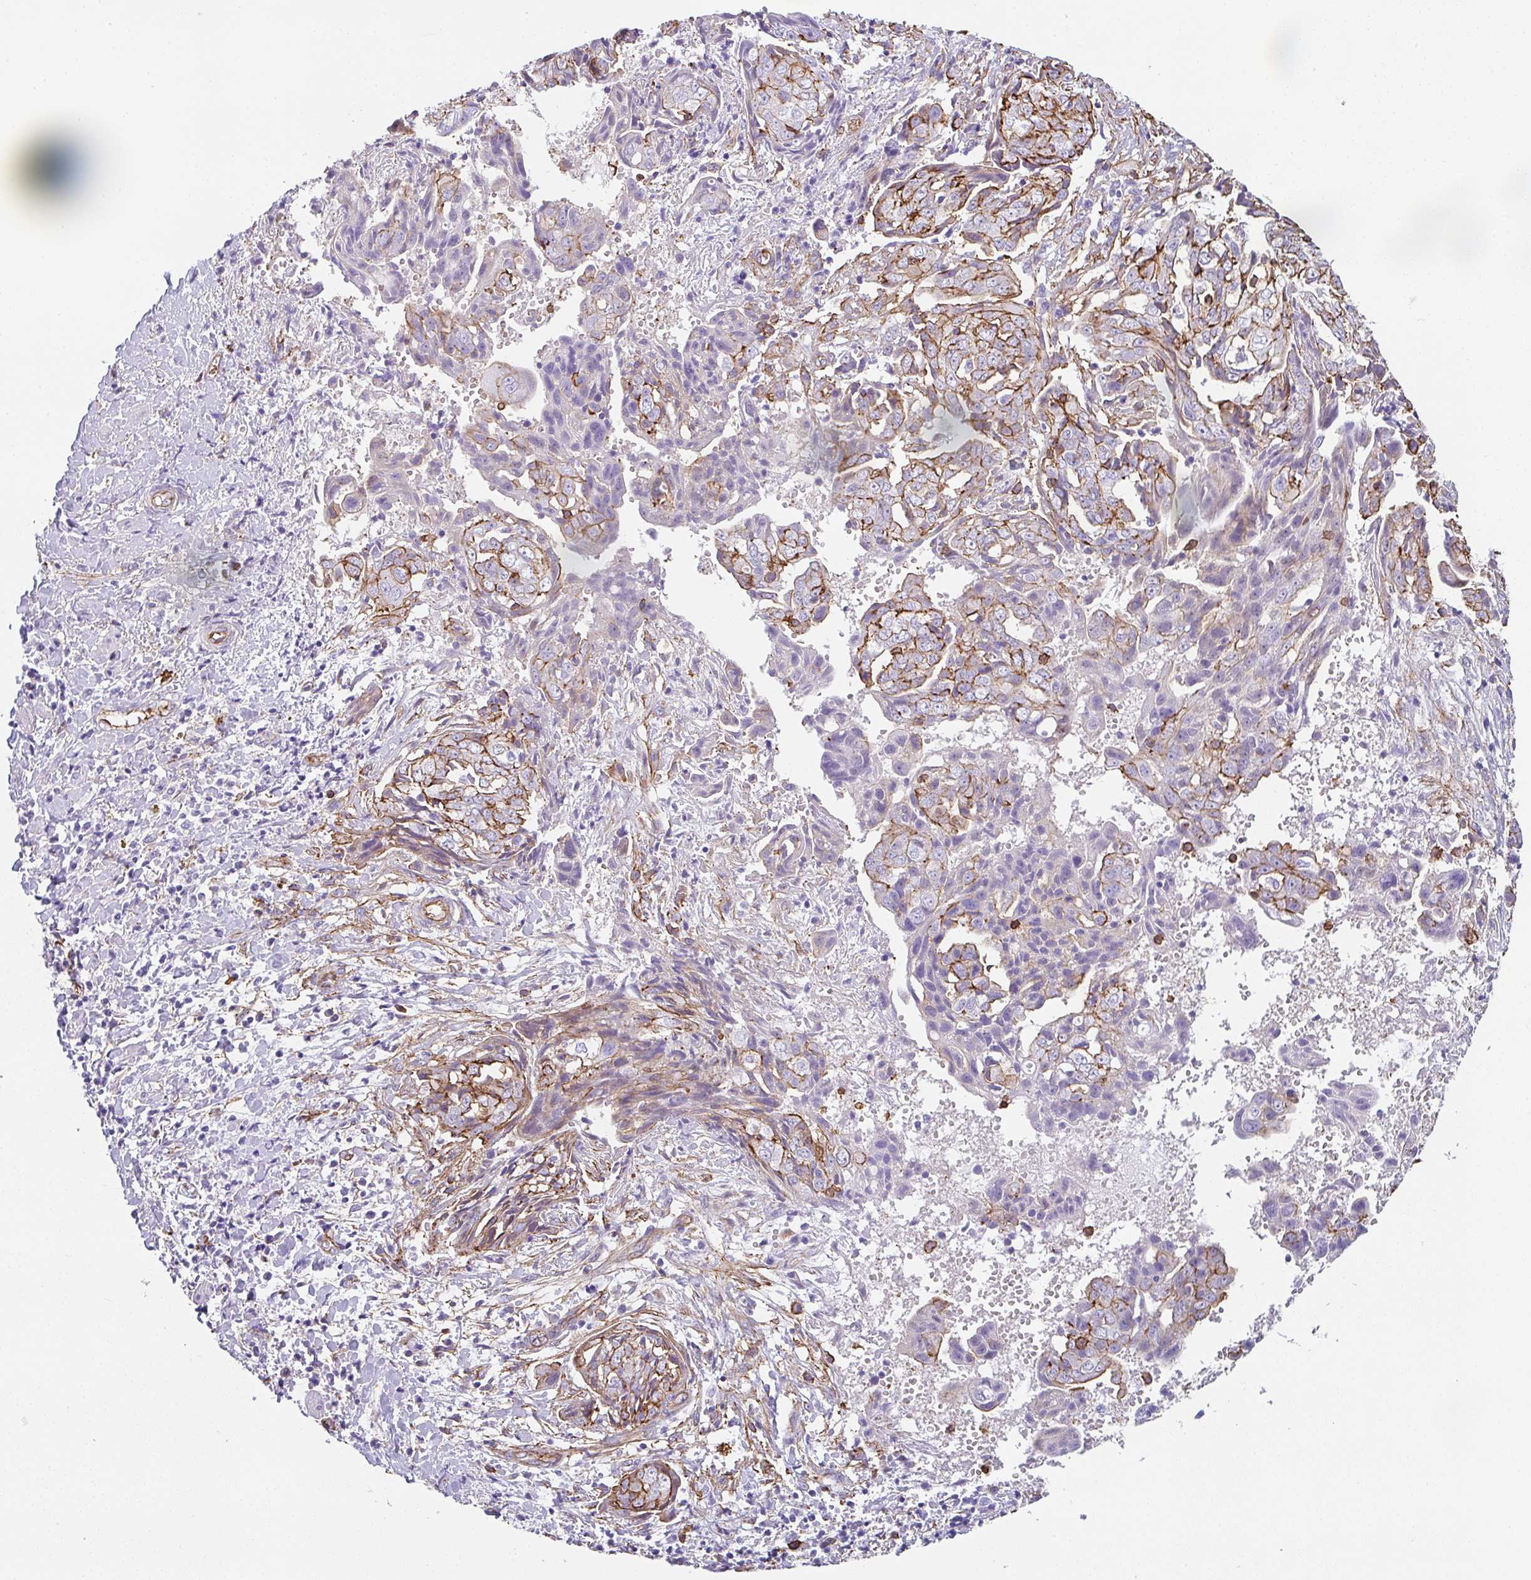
{"staining": {"intensity": "moderate", "quantity": "25%-75%", "location": "cytoplasmic/membranous"}, "tissue": "ovarian cancer", "cell_type": "Tumor cells", "image_type": "cancer", "snomed": [{"axis": "morphology", "description": "Carcinoma, endometroid"}, {"axis": "topography", "description": "Ovary"}], "caption": "There is medium levels of moderate cytoplasmic/membranous staining in tumor cells of endometroid carcinoma (ovarian), as demonstrated by immunohistochemical staining (brown color).", "gene": "DBN1", "patient": {"sex": "female", "age": 70}}